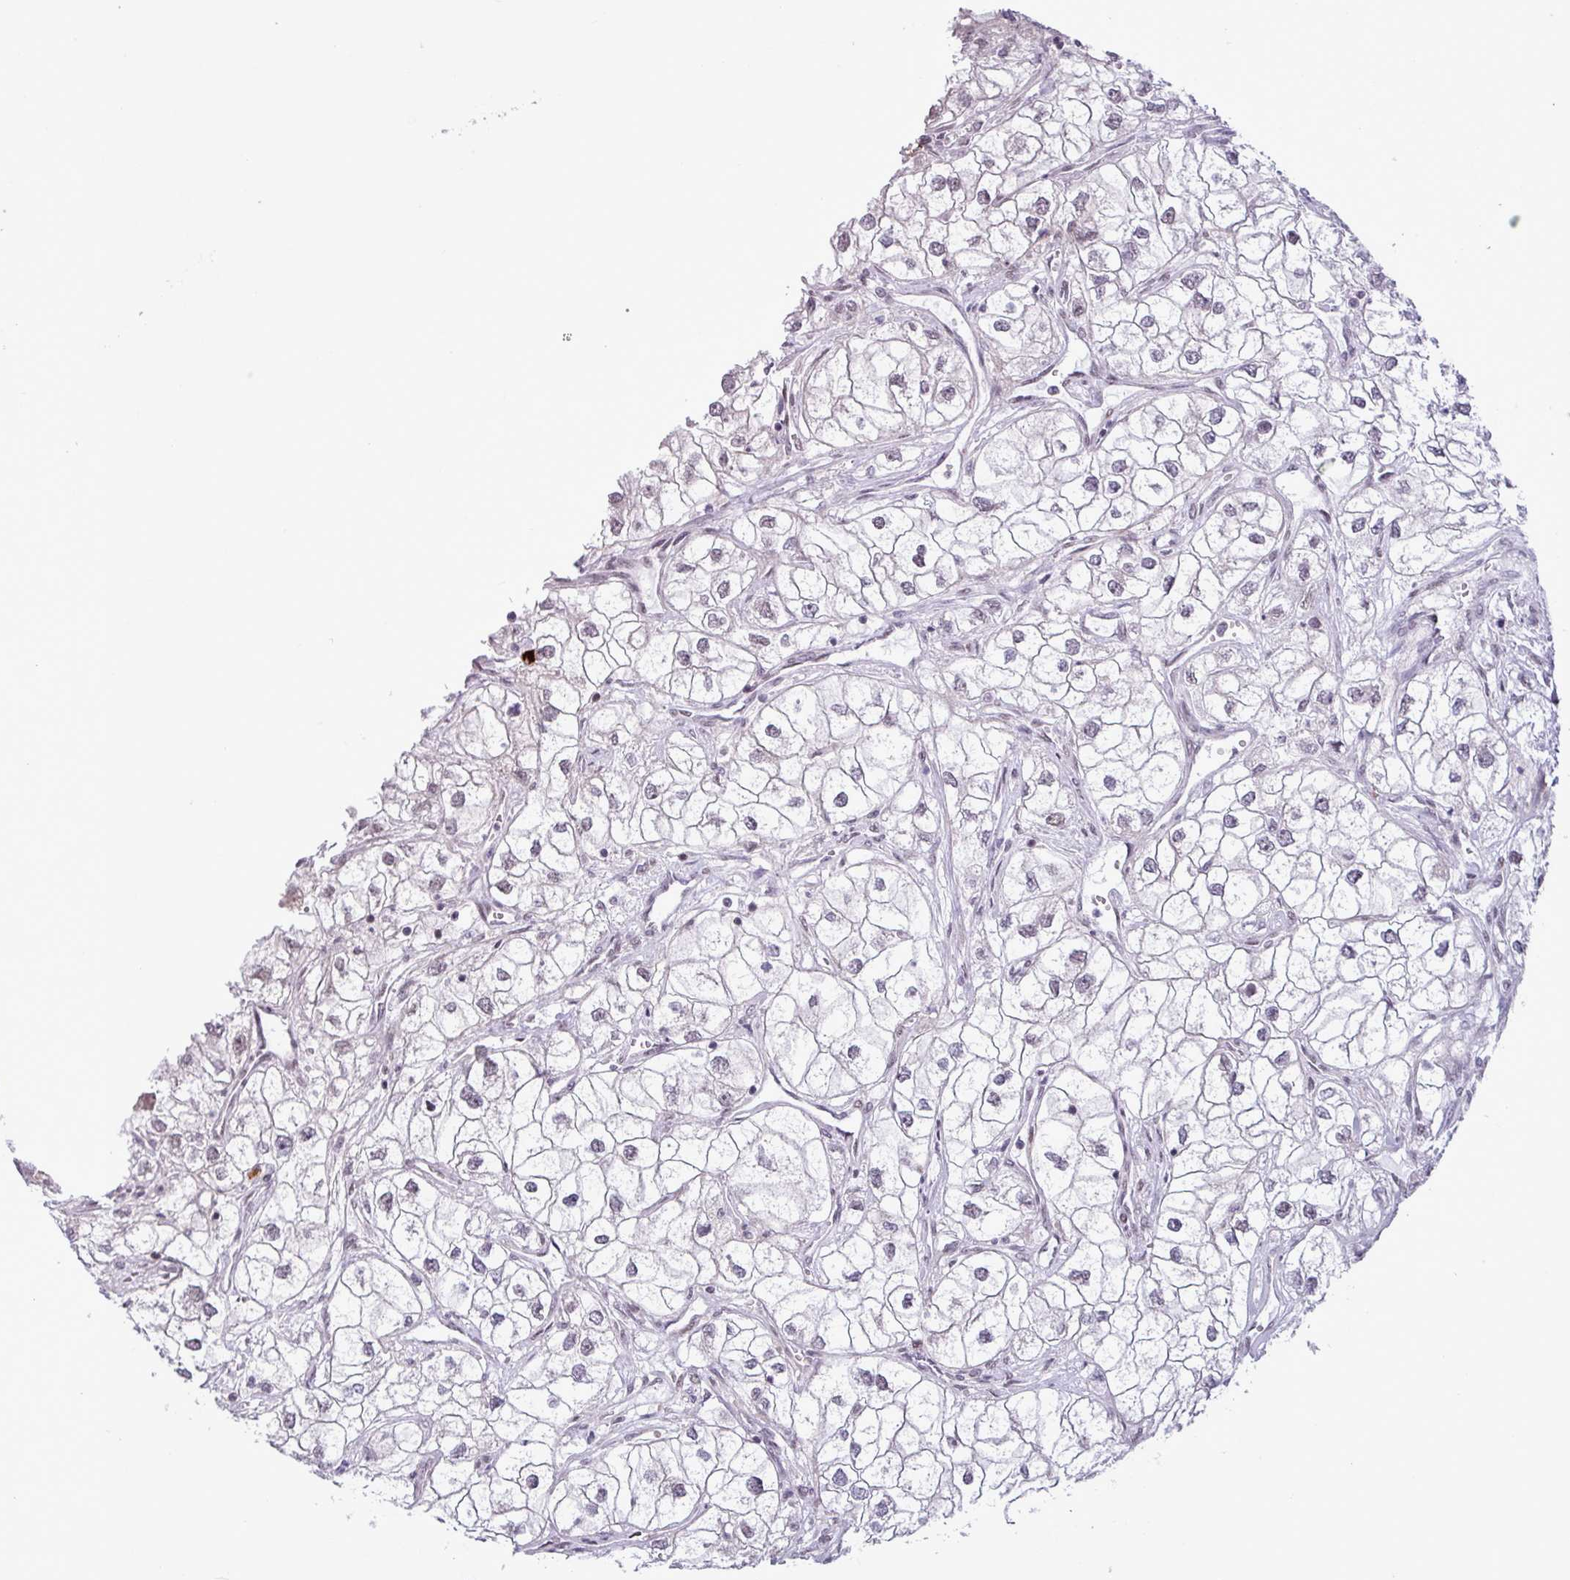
{"staining": {"intensity": "weak", "quantity": "25%-75%", "location": "nuclear"}, "tissue": "renal cancer", "cell_type": "Tumor cells", "image_type": "cancer", "snomed": [{"axis": "morphology", "description": "Adenocarcinoma, NOS"}, {"axis": "topography", "description": "Kidney"}], "caption": "There is low levels of weak nuclear staining in tumor cells of renal cancer, as demonstrated by immunohistochemical staining (brown color).", "gene": "NOTCH2", "patient": {"sex": "male", "age": 59}}